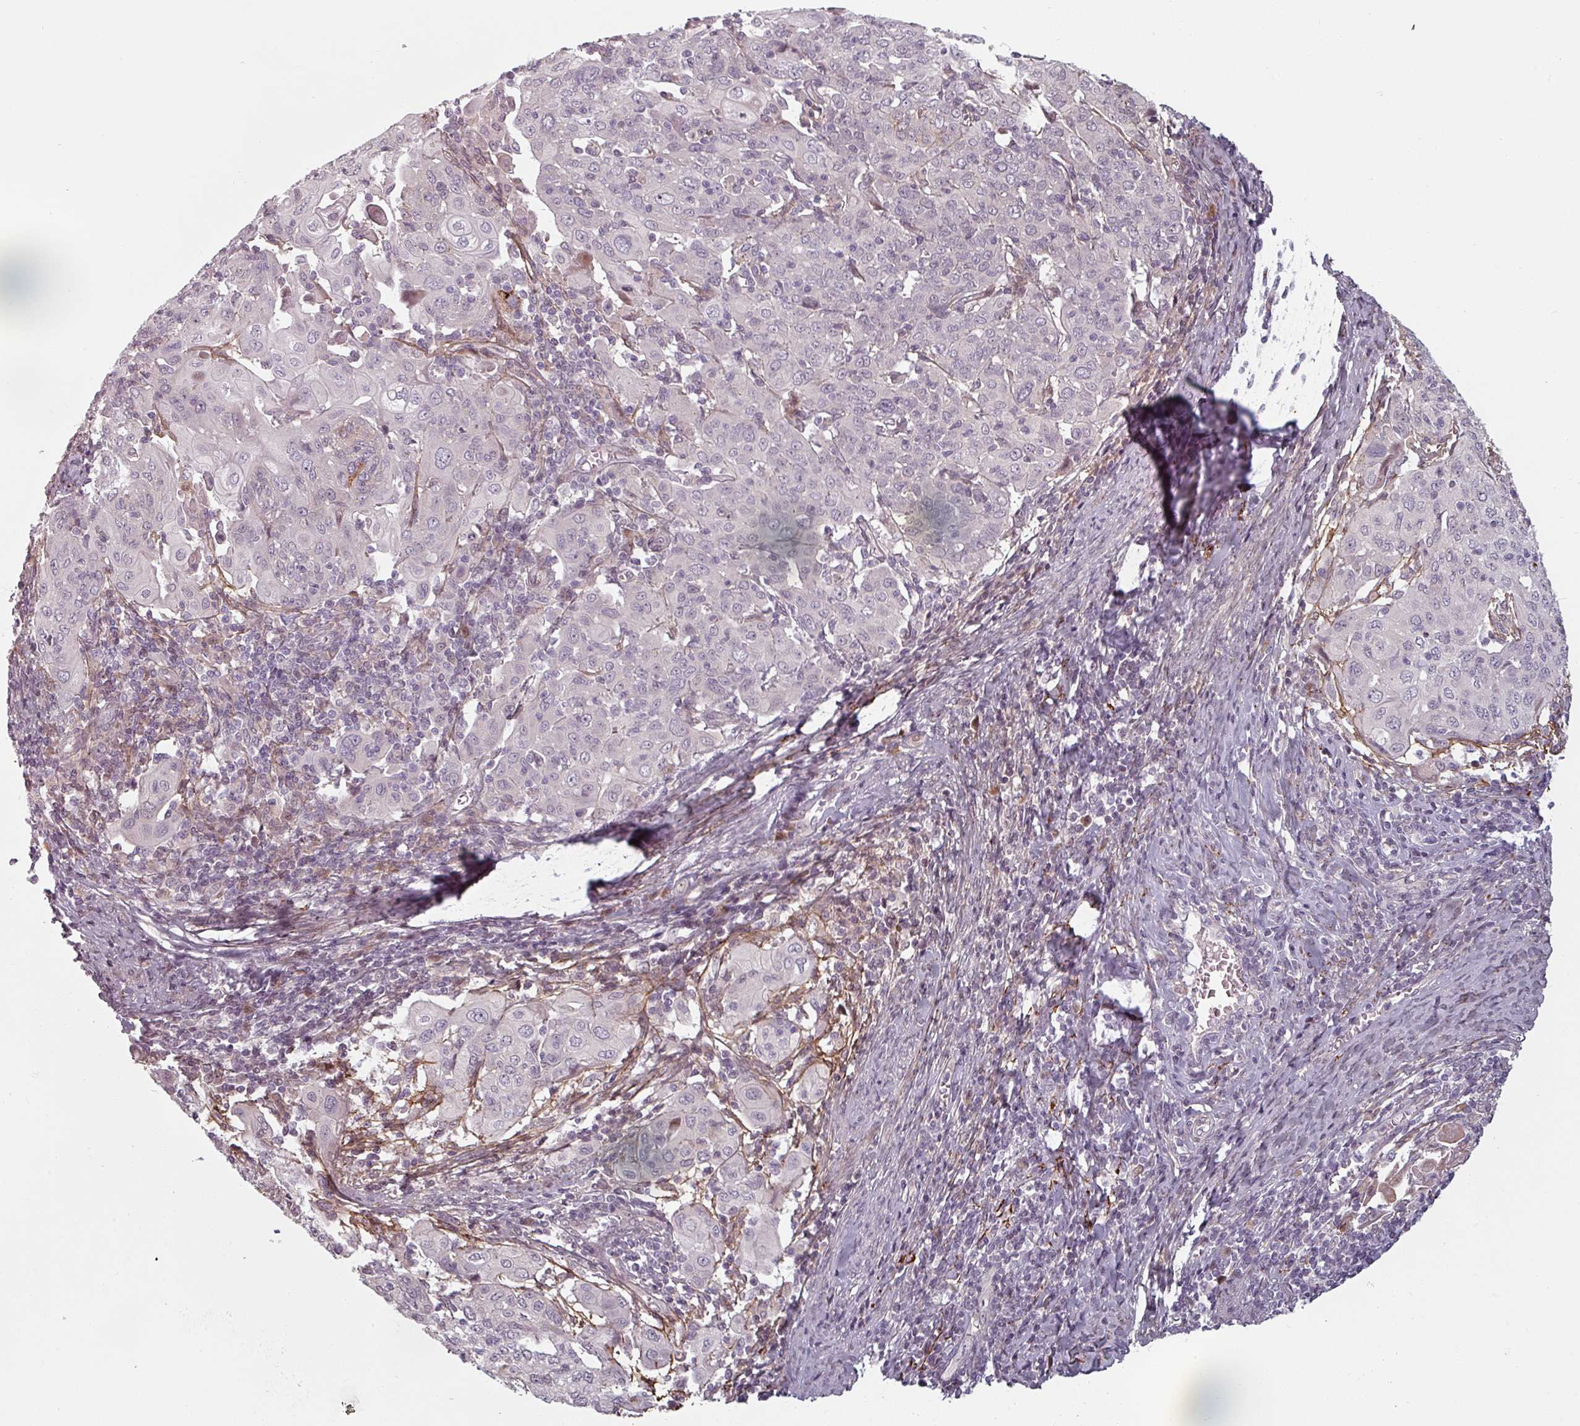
{"staining": {"intensity": "negative", "quantity": "none", "location": "none"}, "tissue": "cervical cancer", "cell_type": "Tumor cells", "image_type": "cancer", "snomed": [{"axis": "morphology", "description": "Squamous cell carcinoma, NOS"}, {"axis": "topography", "description": "Cervix"}], "caption": "Immunohistochemical staining of human cervical cancer displays no significant expression in tumor cells. (Immunohistochemistry, brightfield microscopy, high magnification).", "gene": "CYB5RL", "patient": {"sex": "female", "age": 67}}